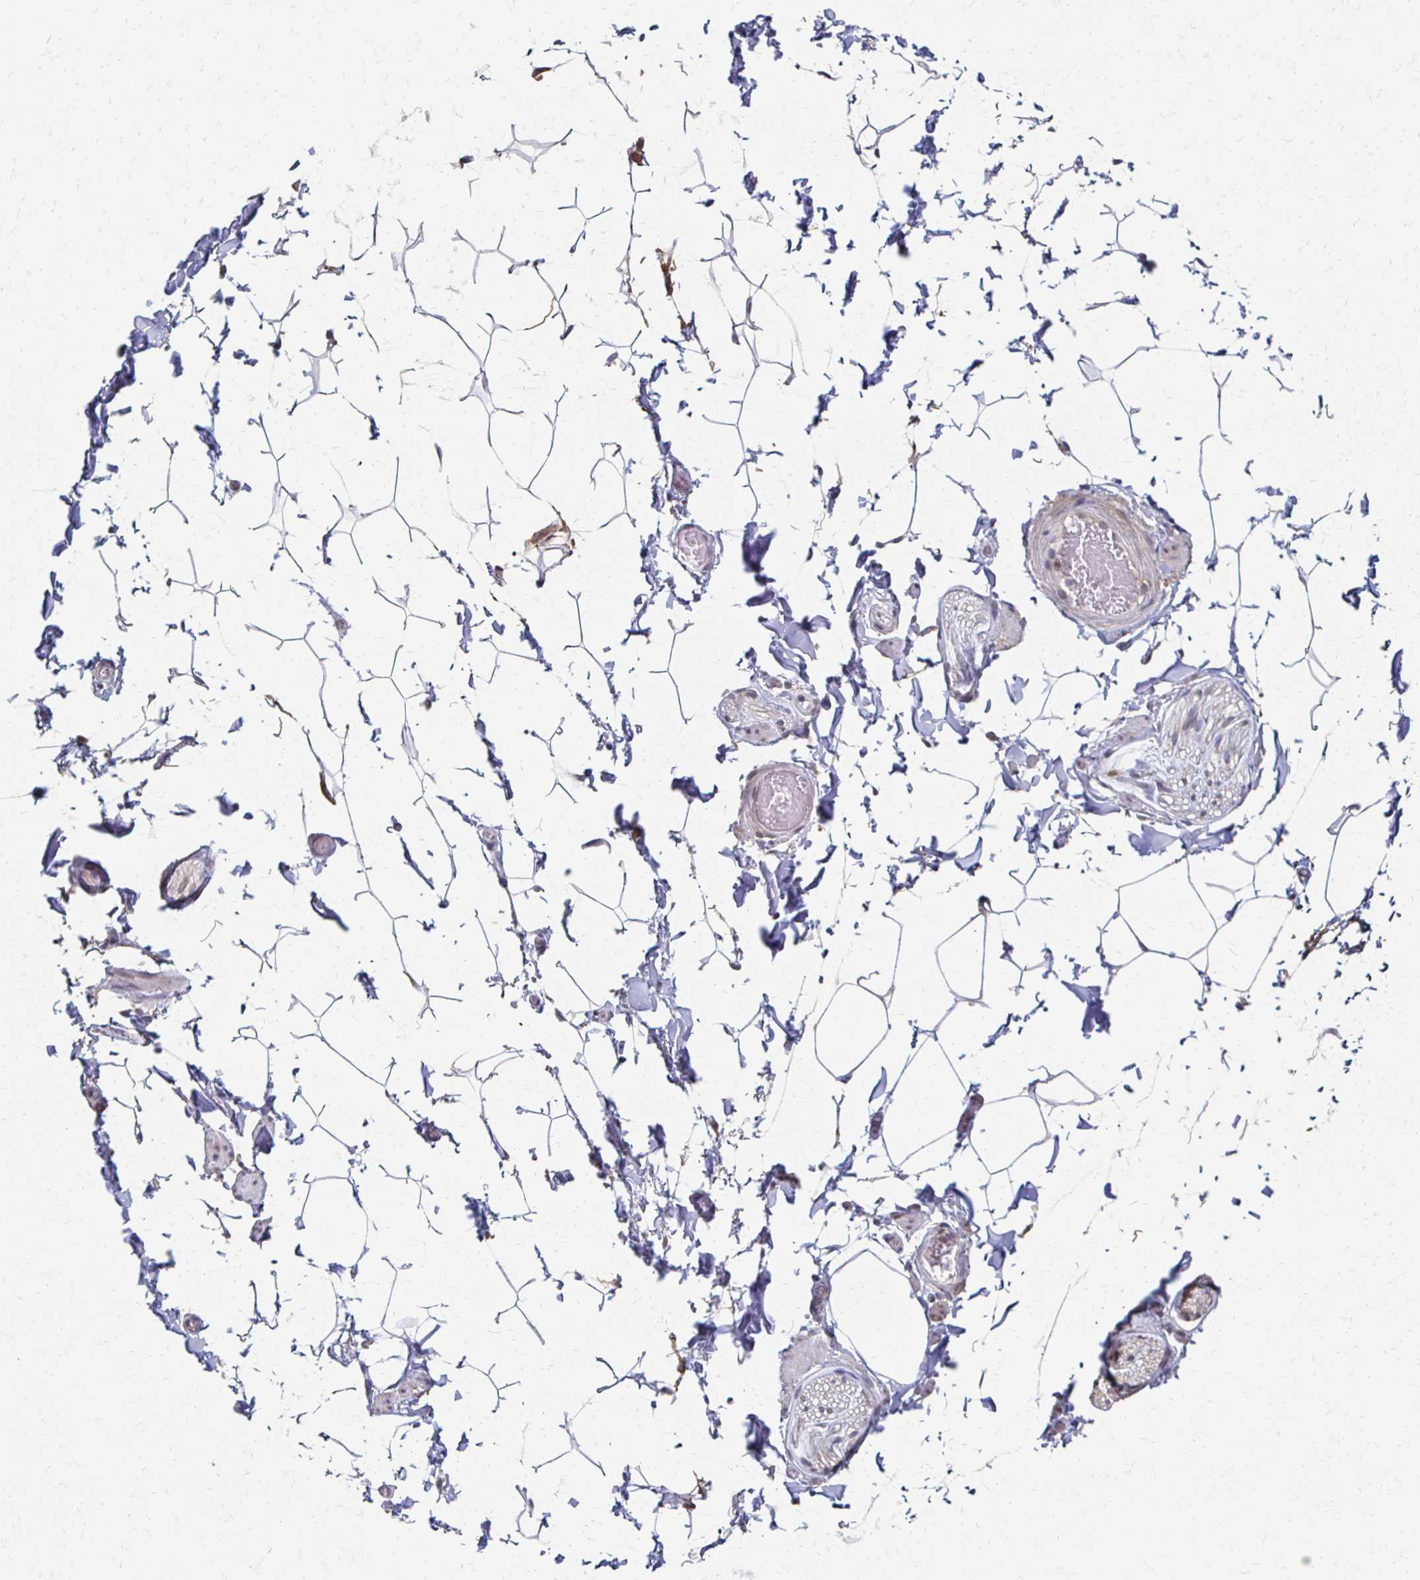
{"staining": {"intensity": "negative", "quantity": "none", "location": "none"}, "tissue": "adipose tissue", "cell_type": "Adipocytes", "image_type": "normal", "snomed": [{"axis": "morphology", "description": "Normal tissue, NOS"}, {"axis": "topography", "description": "Epididymis"}, {"axis": "topography", "description": "Peripheral nerve tissue"}], "caption": "DAB (3,3'-diaminobenzidine) immunohistochemical staining of benign adipose tissue reveals no significant positivity in adipocytes.", "gene": "DAB1", "patient": {"sex": "male", "age": 32}}